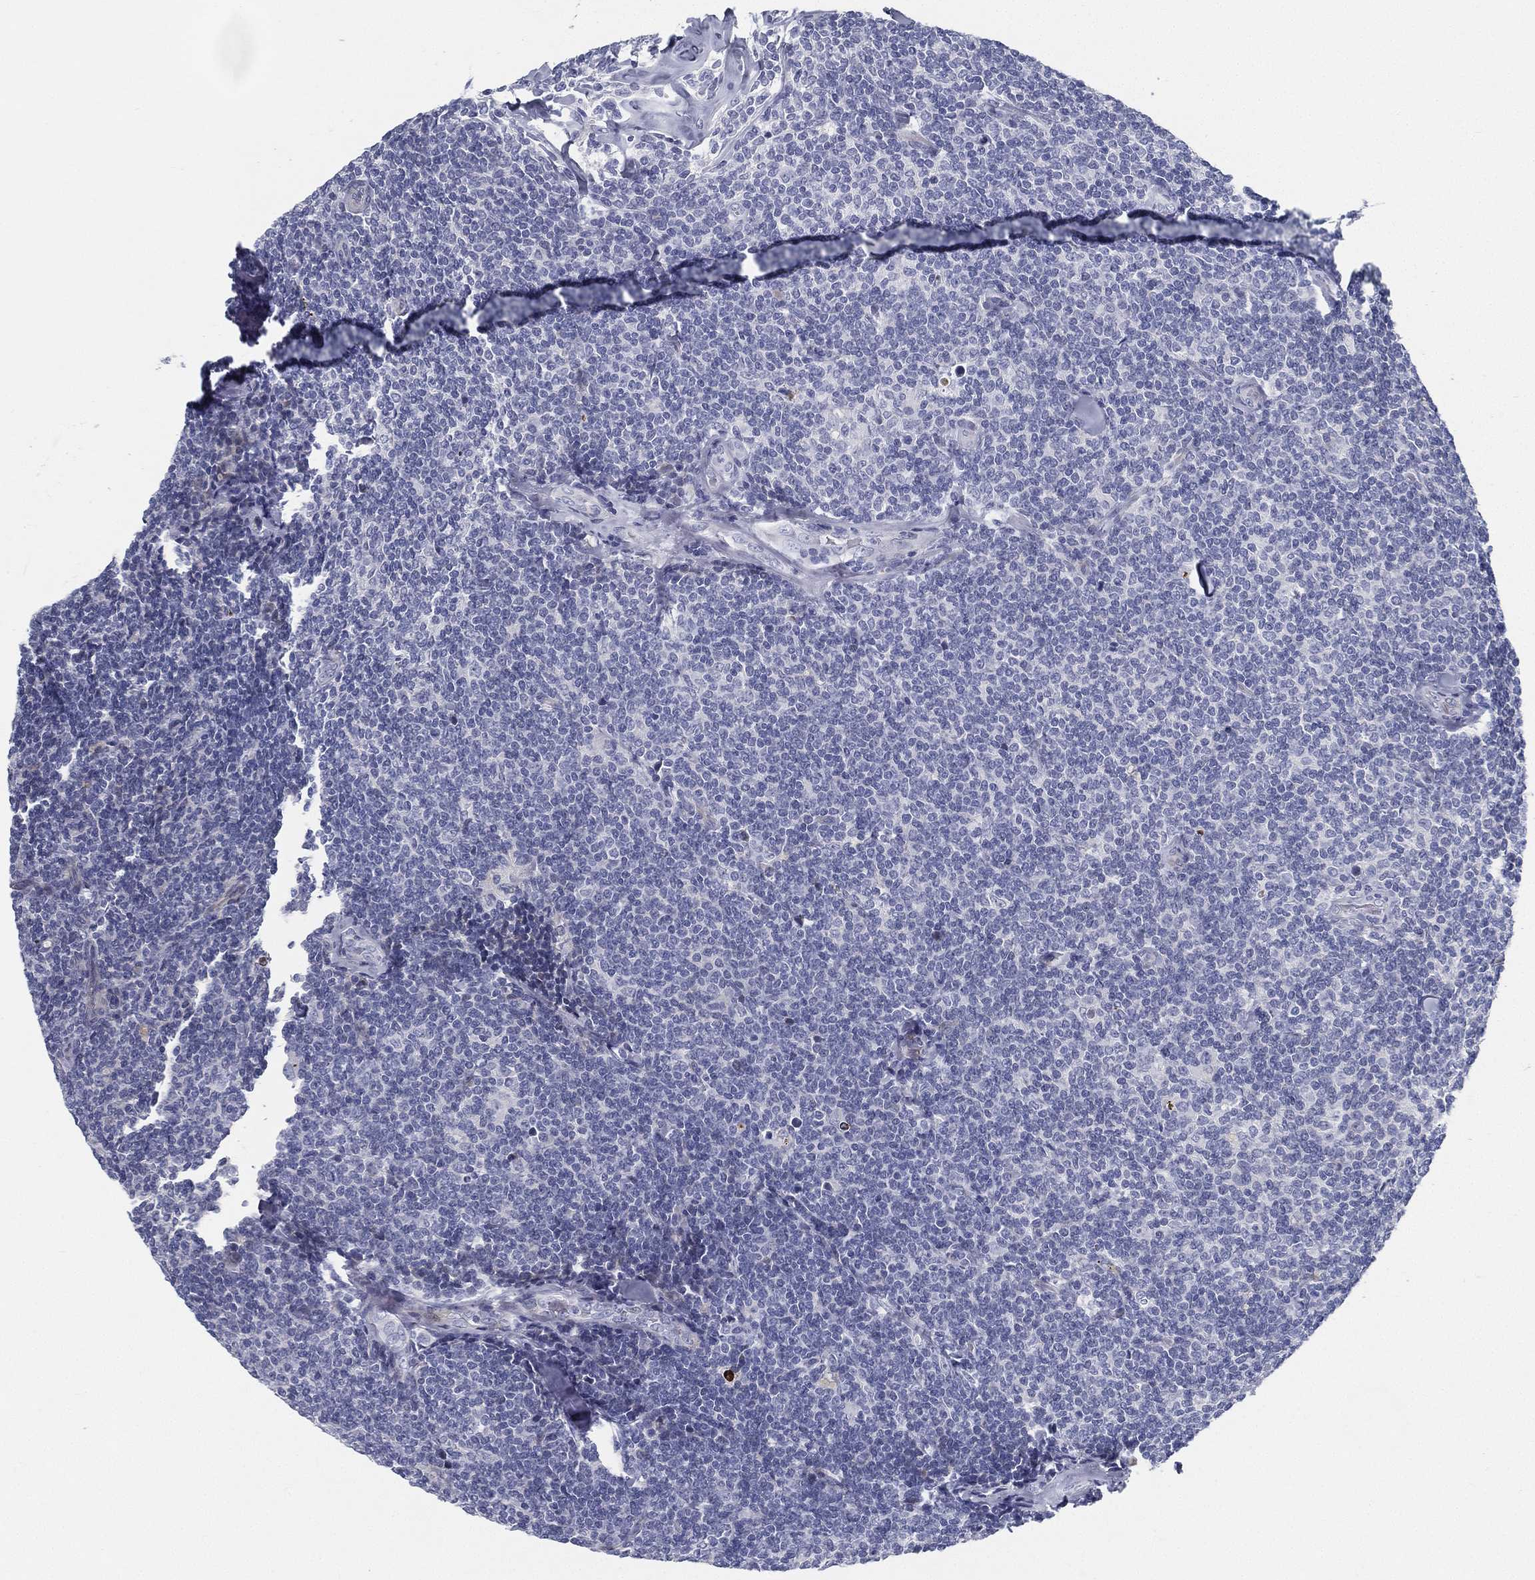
{"staining": {"intensity": "negative", "quantity": "none", "location": "none"}, "tissue": "lymphoma", "cell_type": "Tumor cells", "image_type": "cancer", "snomed": [{"axis": "morphology", "description": "Malignant lymphoma, non-Hodgkin's type, Low grade"}, {"axis": "topography", "description": "Lymph node"}], "caption": "Protein analysis of malignant lymphoma, non-Hodgkin's type (low-grade) displays no significant staining in tumor cells.", "gene": "SPPL2C", "patient": {"sex": "female", "age": 56}}